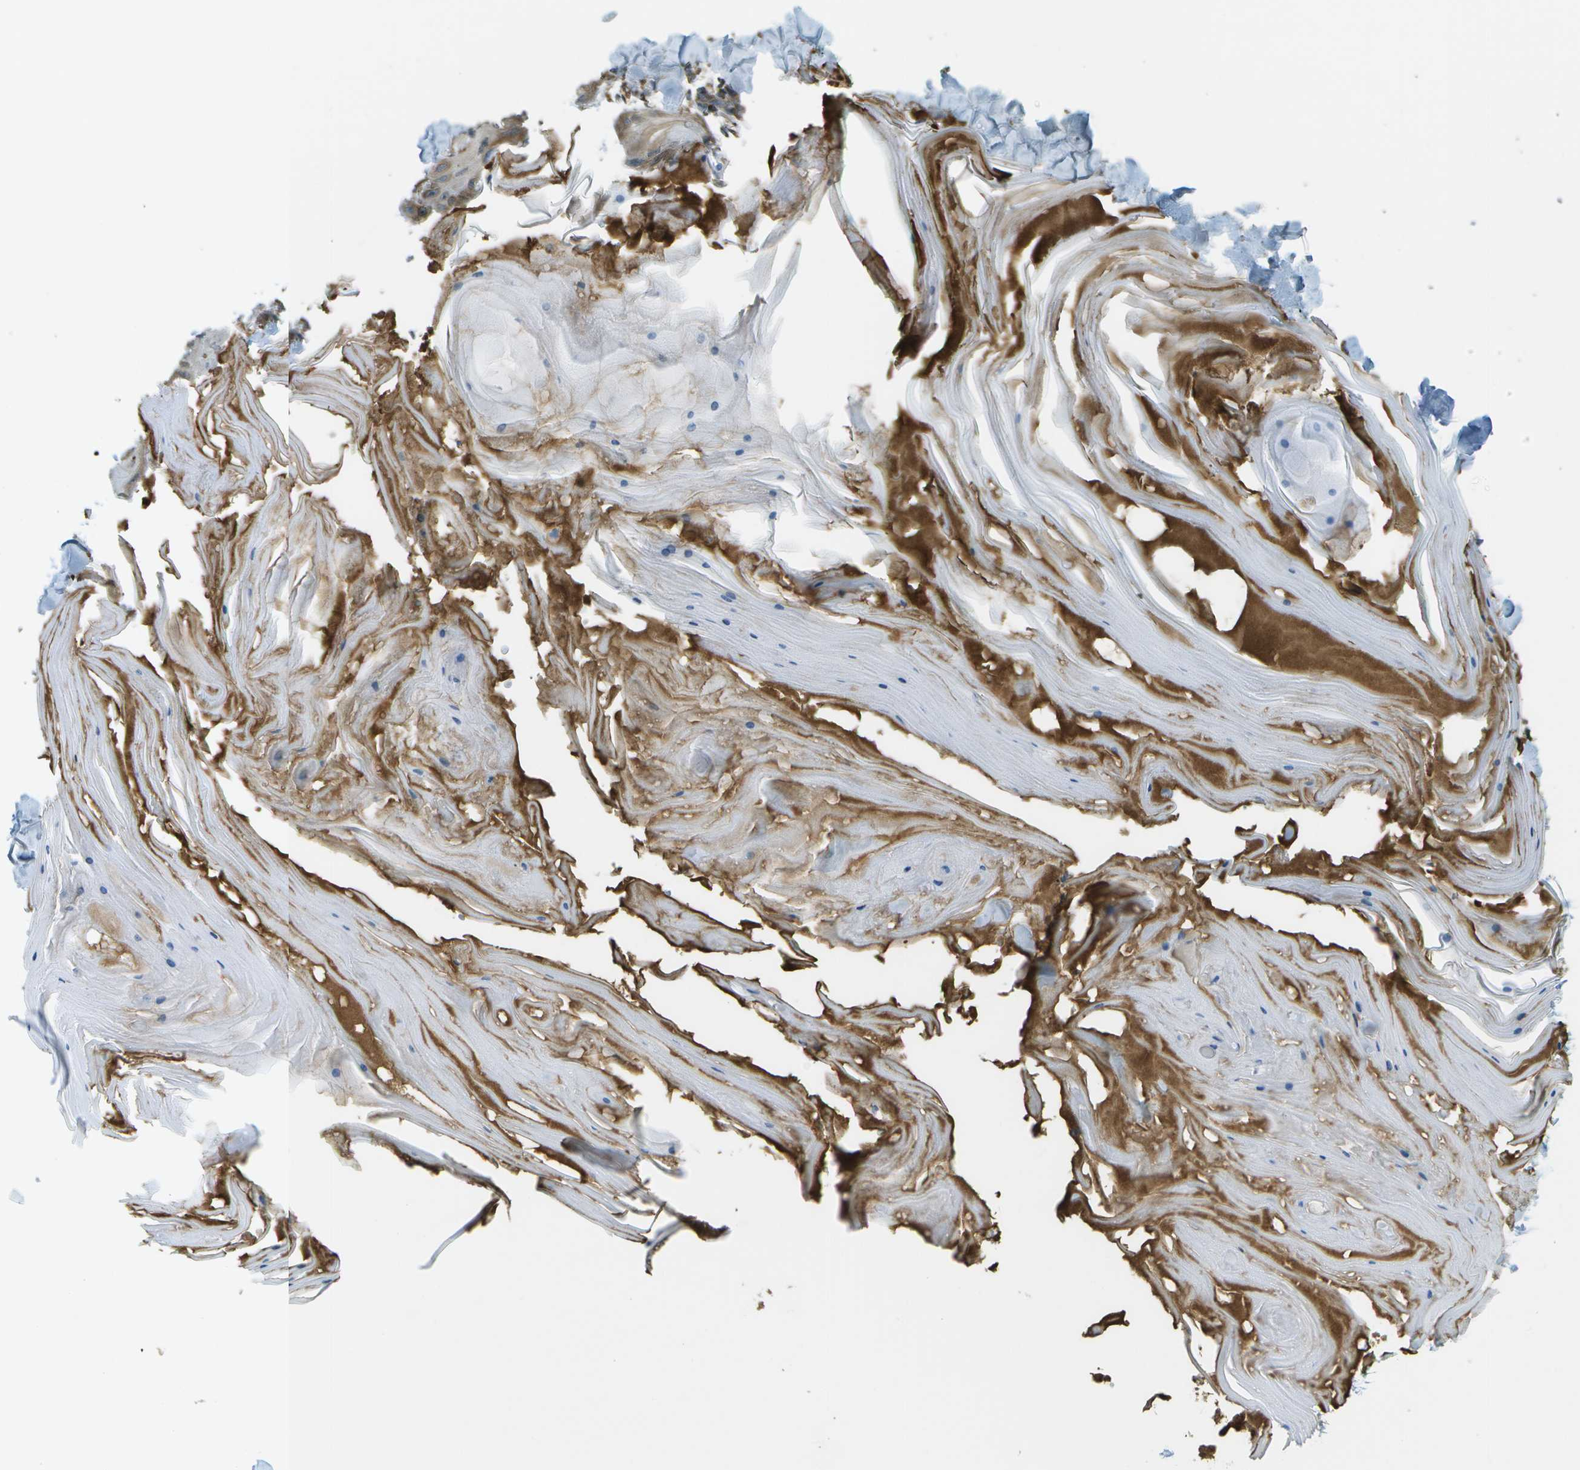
{"staining": {"intensity": "negative", "quantity": "none", "location": "none"}, "tissue": "skin cancer", "cell_type": "Tumor cells", "image_type": "cancer", "snomed": [{"axis": "morphology", "description": "Squamous cell carcinoma, NOS"}, {"axis": "topography", "description": "Skin"}], "caption": "An image of human skin cancer (squamous cell carcinoma) is negative for staining in tumor cells. Nuclei are stained in blue.", "gene": "USP30", "patient": {"sex": "male", "age": 74}}